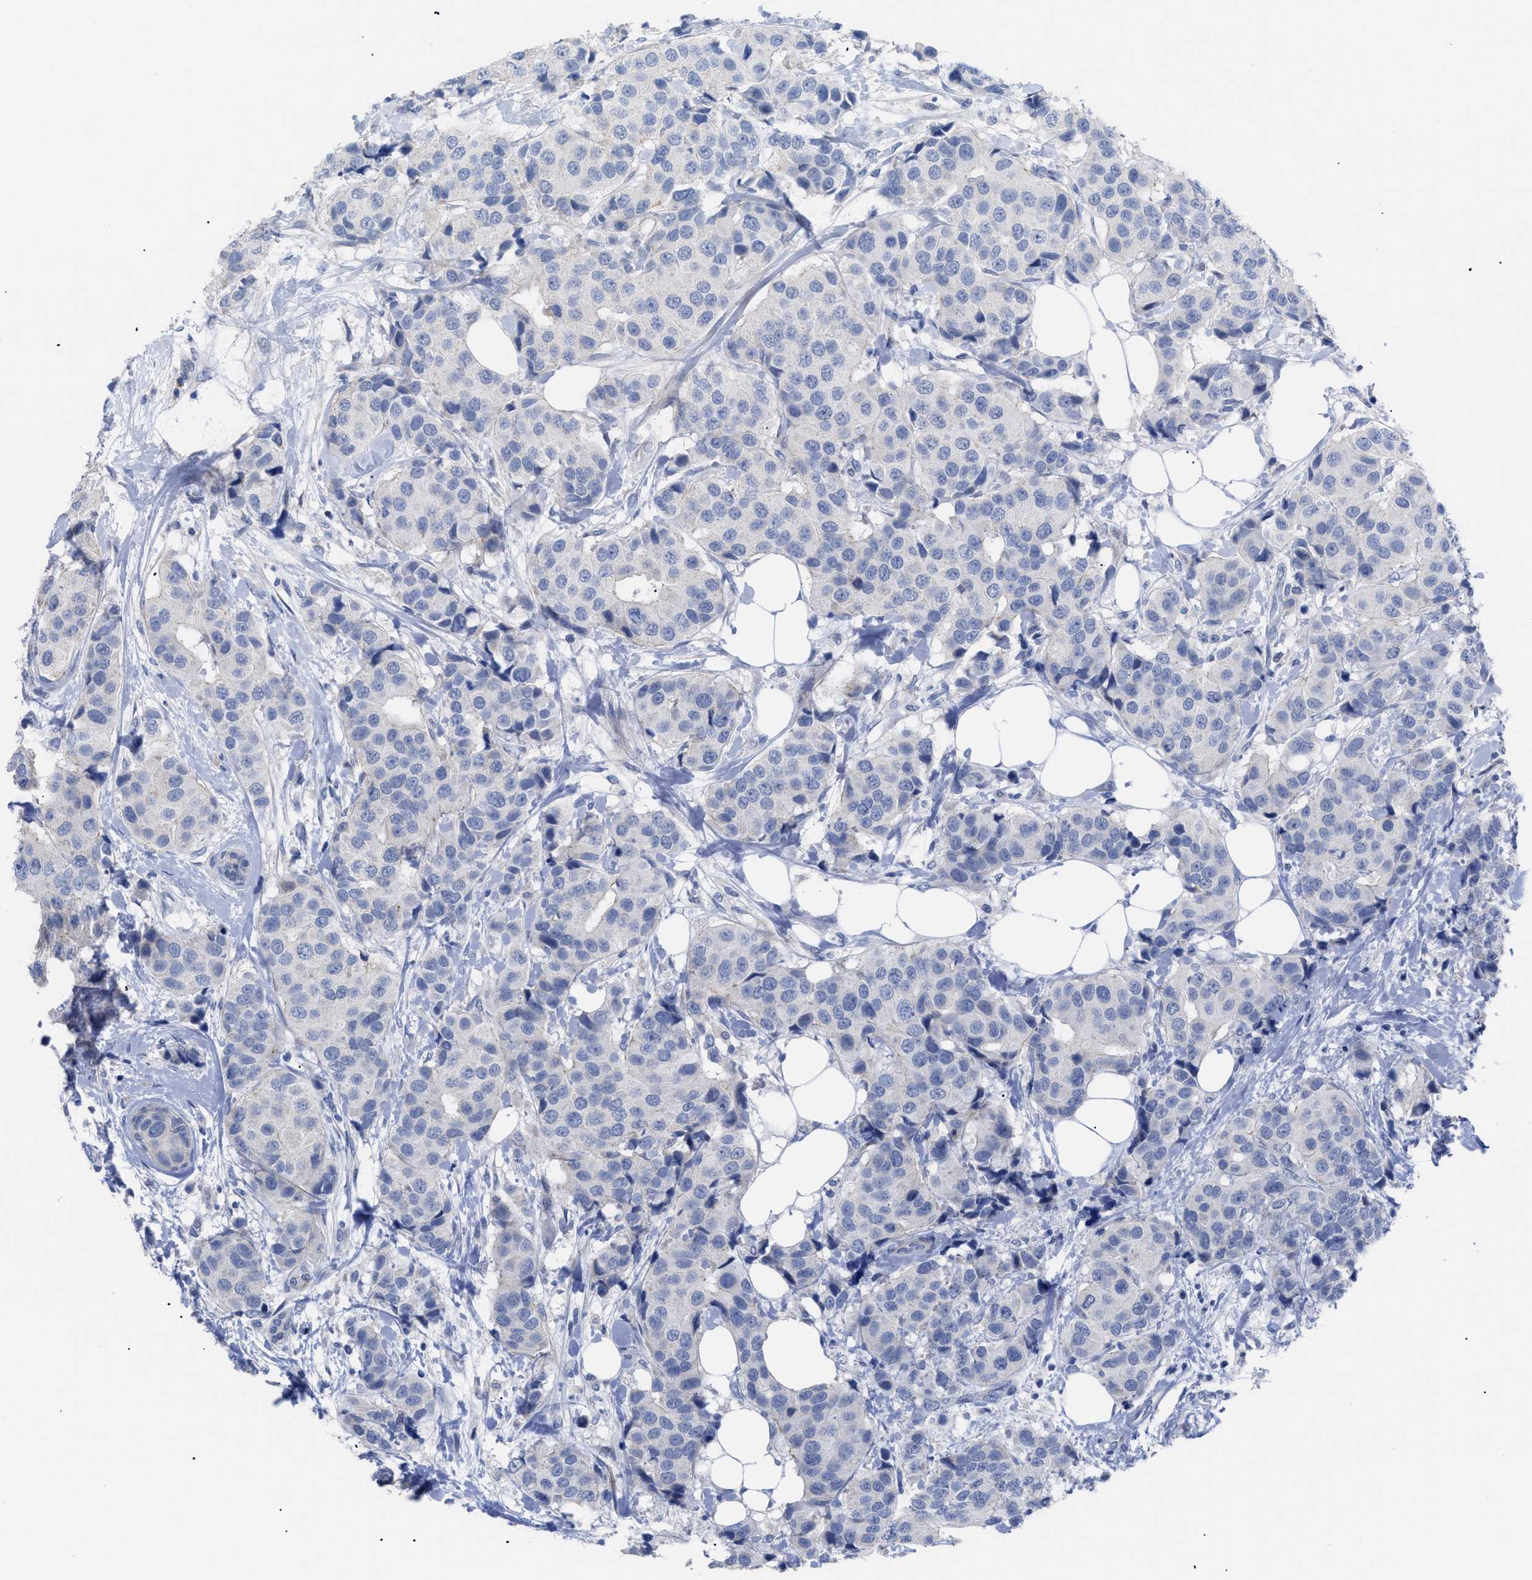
{"staining": {"intensity": "negative", "quantity": "none", "location": "none"}, "tissue": "breast cancer", "cell_type": "Tumor cells", "image_type": "cancer", "snomed": [{"axis": "morphology", "description": "Normal tissue, NOS"}, {"axis": "morphology", "description": "Duct carcinoma"}, {"axis": "topography", "description": "Breast"}], "caption": "The image exhibits no staining of tumor cells in invasive ductal carcinoma (breast).", "gene": "CAV3", "patient": {"sex": "female", "age": 39}}